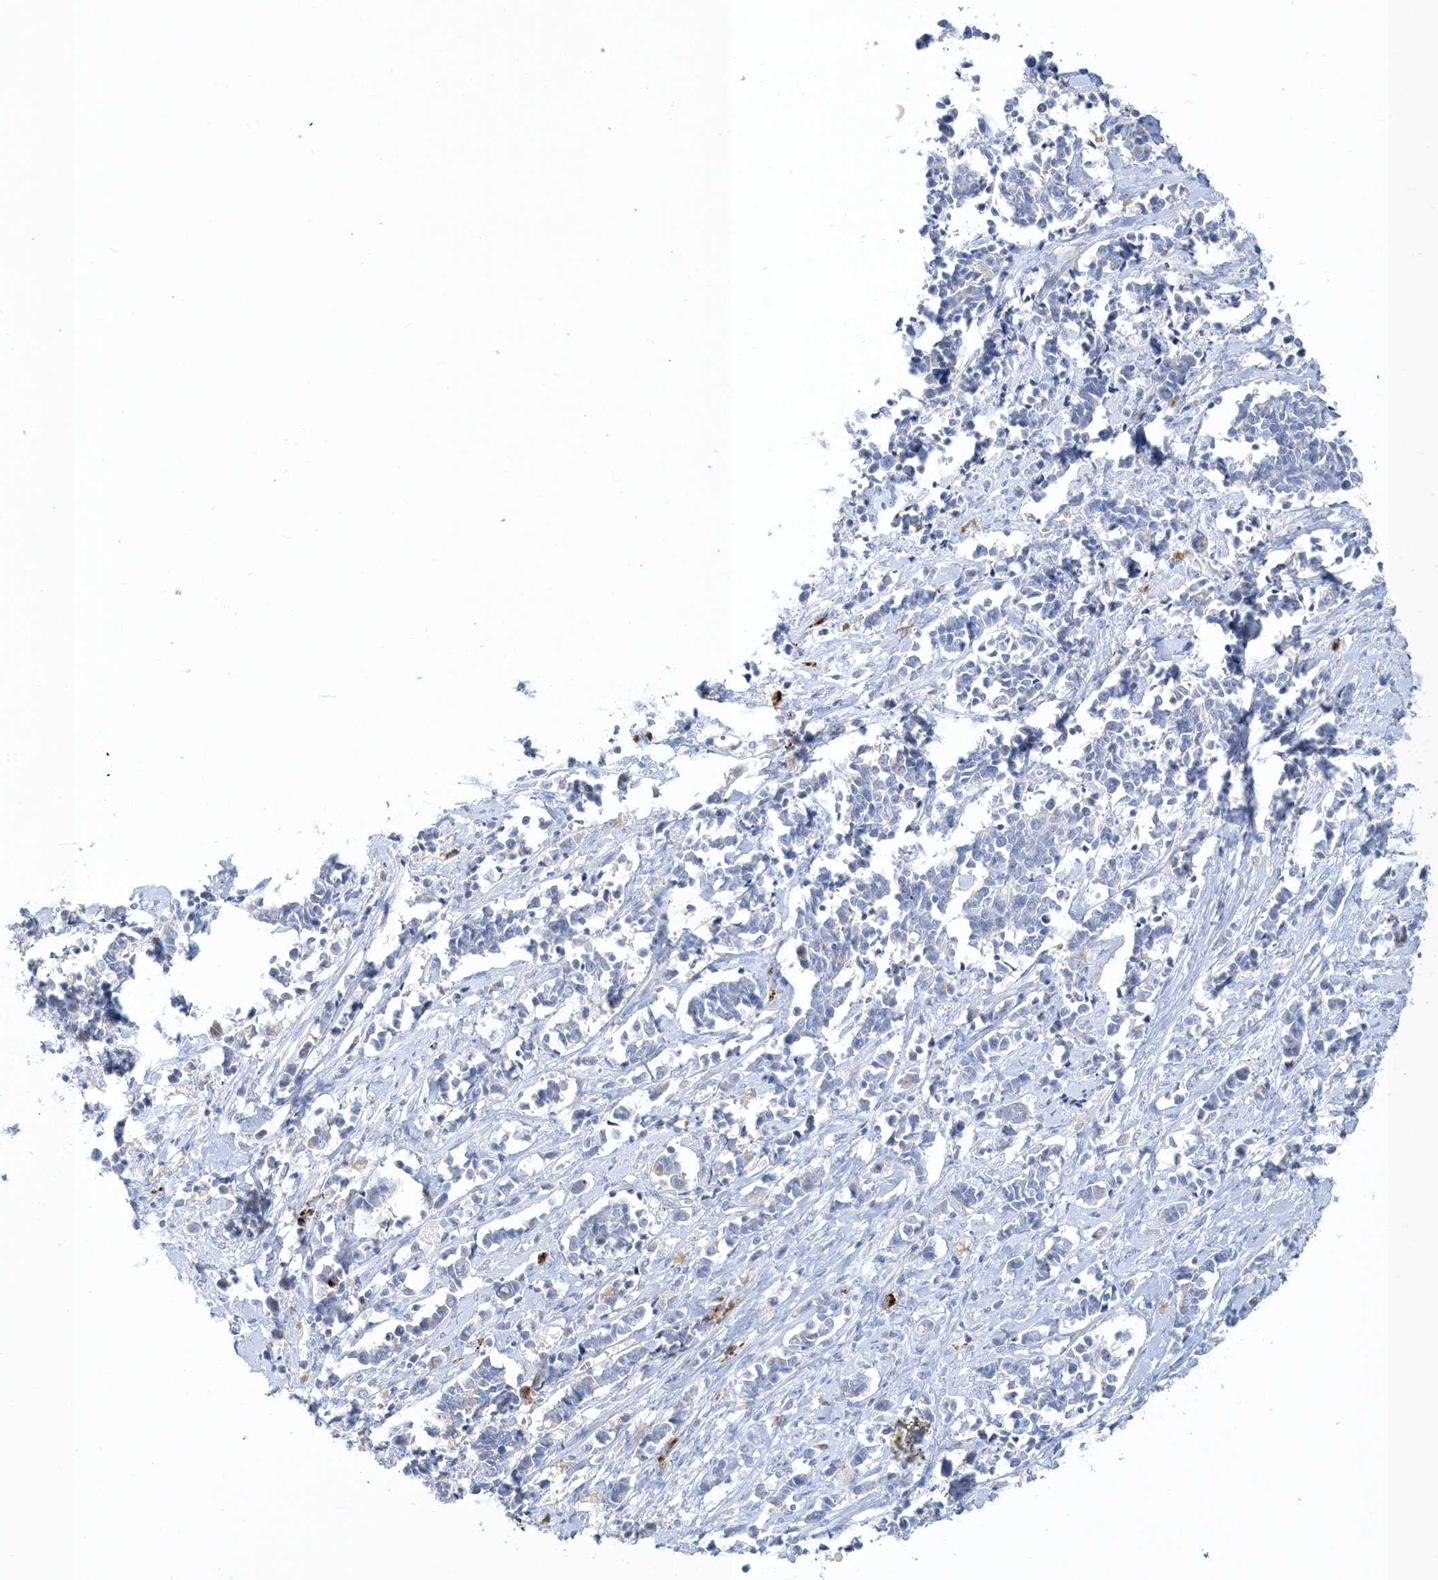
{"staining": {"intensity": "negative", "quantity": "none", "location": "none"}, "tissue": "cervical cancer", "cell_type": "Tumor cells", "image_type": "cancer", "snomed": [{"axis": "morphology", "description": "Normal tissue, NOS"}, {"axis": "morphology", "description": "Squamous cell carcinoma, NOS"}, {"axis": "topography", "description": "Cervix"}], "caption": "A photomicrograph of human cervical cancer (squamous cell carcinoma) is negative for staining in tumor cells.", "gene": "XIRP2", "patient": {"sex": "female", "age": 35}}